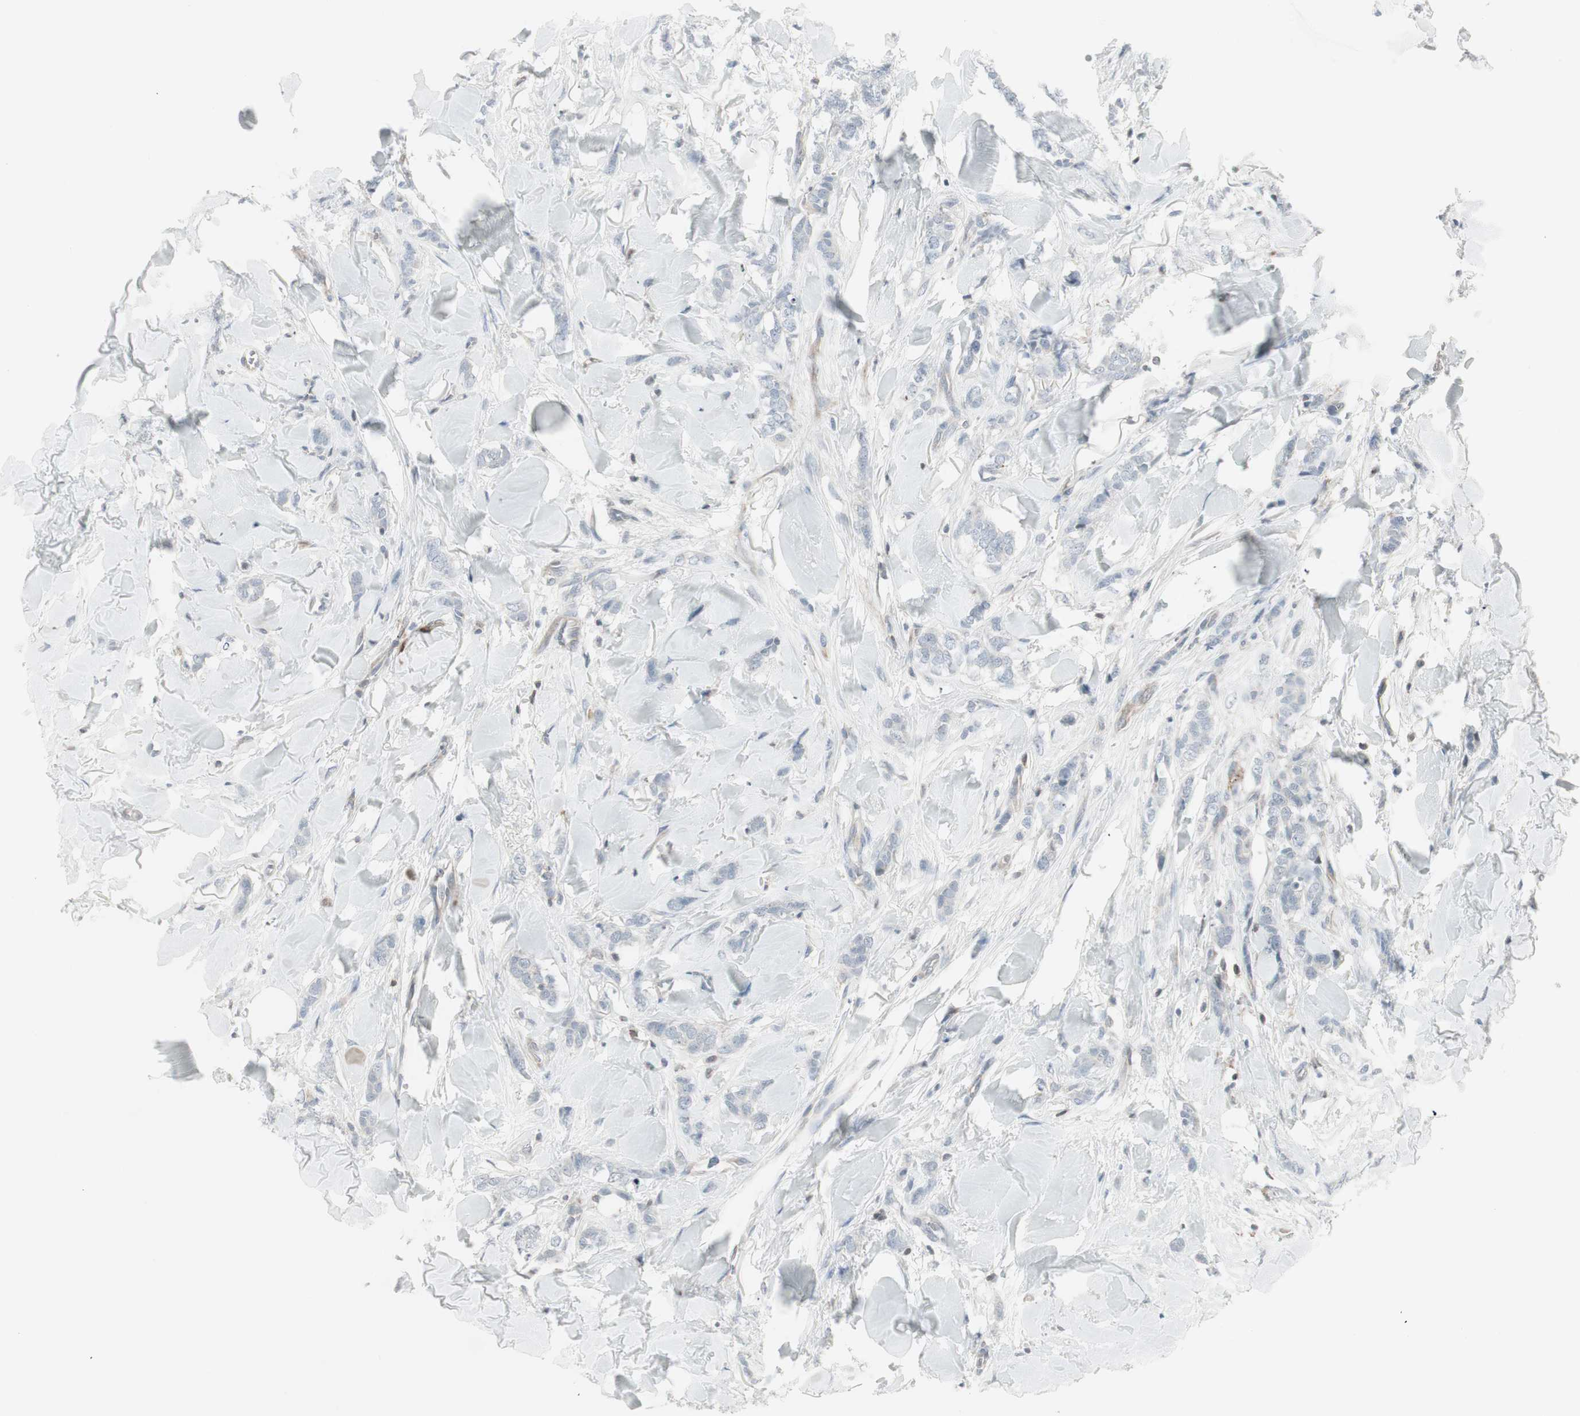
{"staining": {"intensity": "negative", "quantity": "none", "location": "none"}, "tissue": "breast cancer", "cell_type": "Tumor cells", "image_type": "cancer", "snomed": [{"axis": "morphology", "description": "Lobular carcinoma"}, {"axis": "topography", "description": "Skin"}, {"axis": "topography", "description": "Breast"}], "caption": "Breast cancer (lobular carcinoma) was stained to show a protein in brown. There is no significant expression in tumor cells.", "gene": "MAP4K4", "patient": {"sex": "female", "age": 46}}